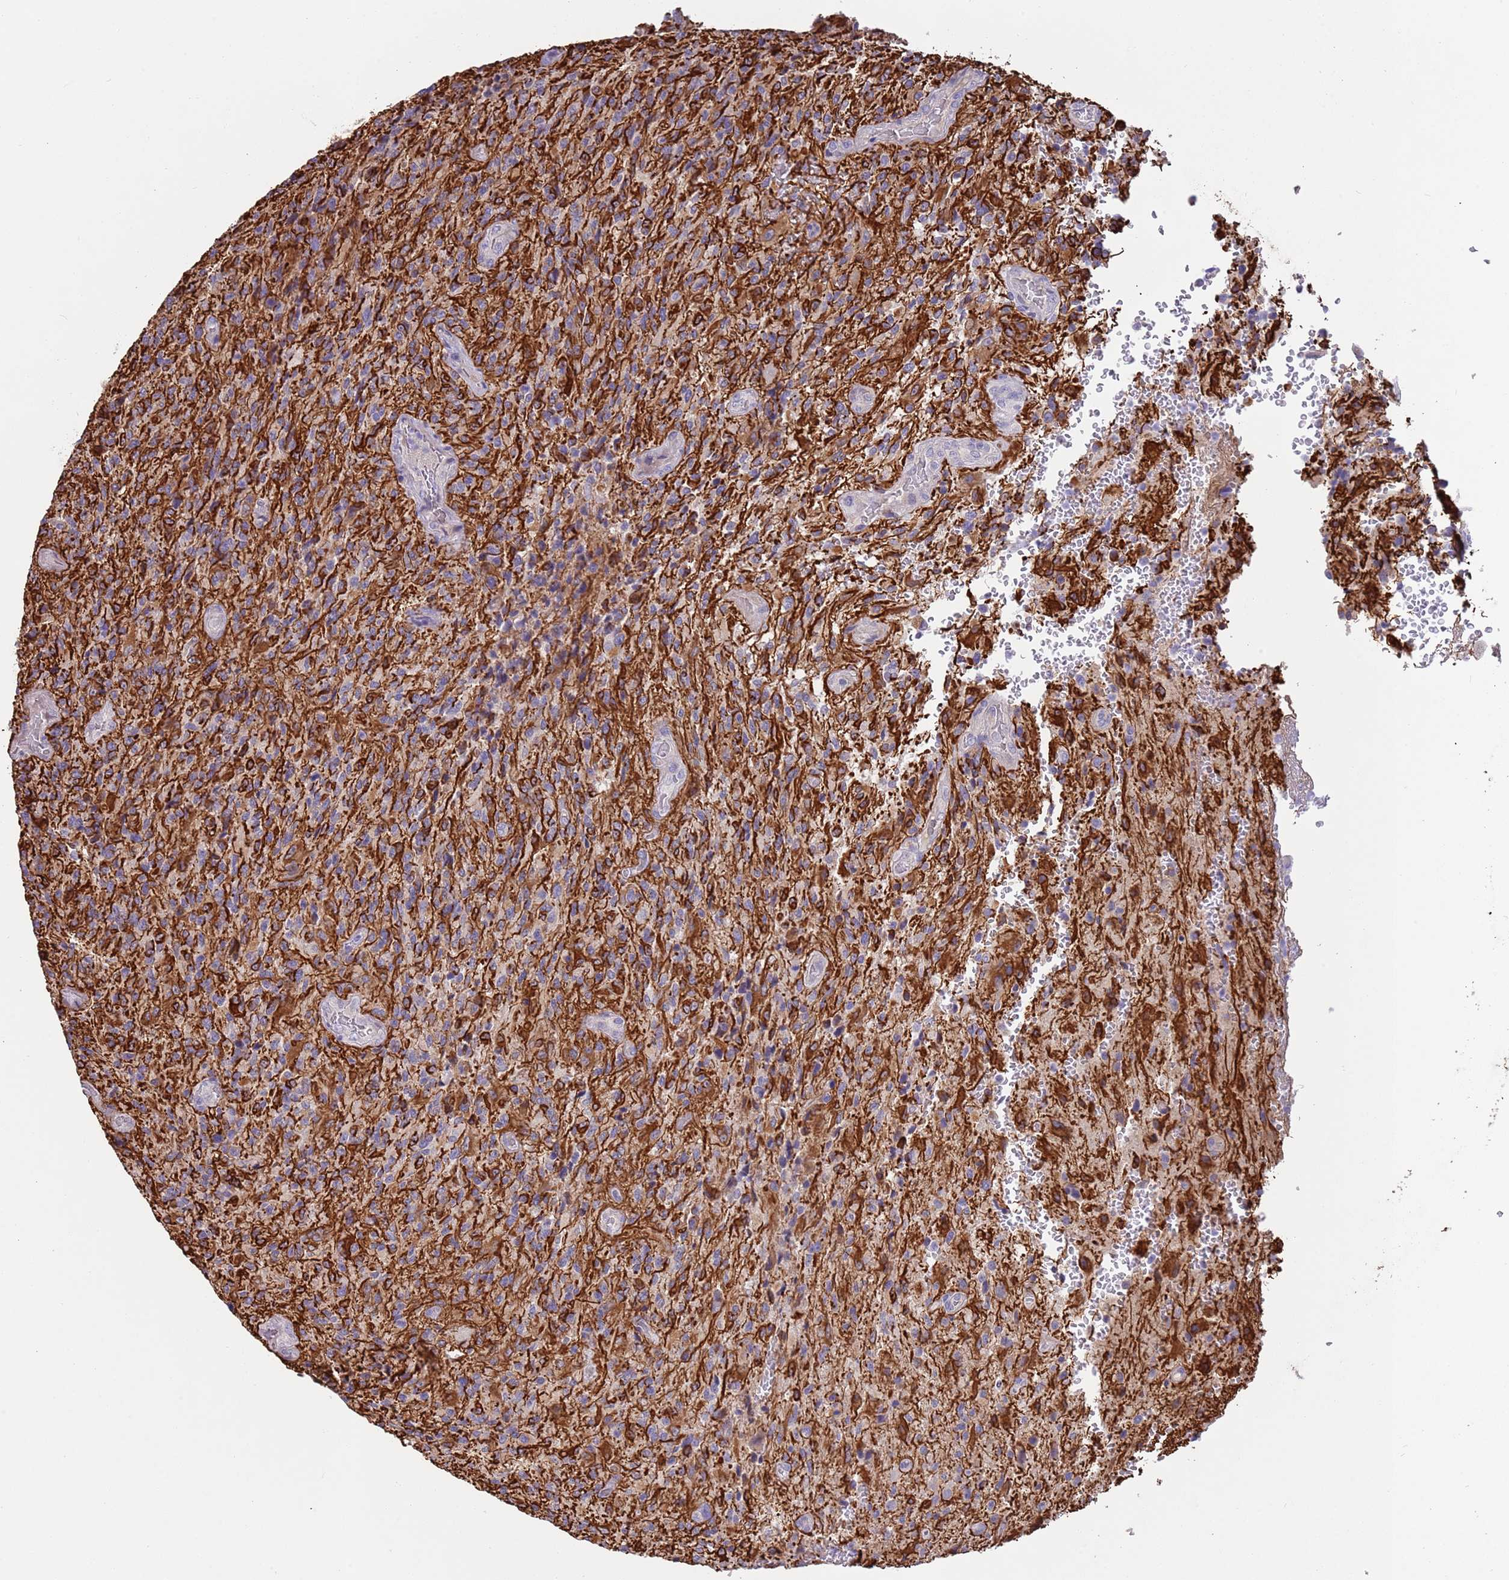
{"staining": {"intensity": "negative", "quantity": "none", "location": "none"}, "tissue": "glioma", "cell_type": "Tumor cells", "image_type": "cancer", "snomed": [{"axis": "morphology", "description": "Normal tissue, NOS"}, {"axis": "morphology", "description": "Glioma, malignant, High grade"}, {"axis": "topography", "description": "Cerebral cortex"}], "caption": "Micrograph shows no protein expression in tumor cells of malignant glioma (high-grade) tissue. (DAB IHC, high magnification).", "gene": "CABYR", "patient": {"sex": "male", "age": 56}}